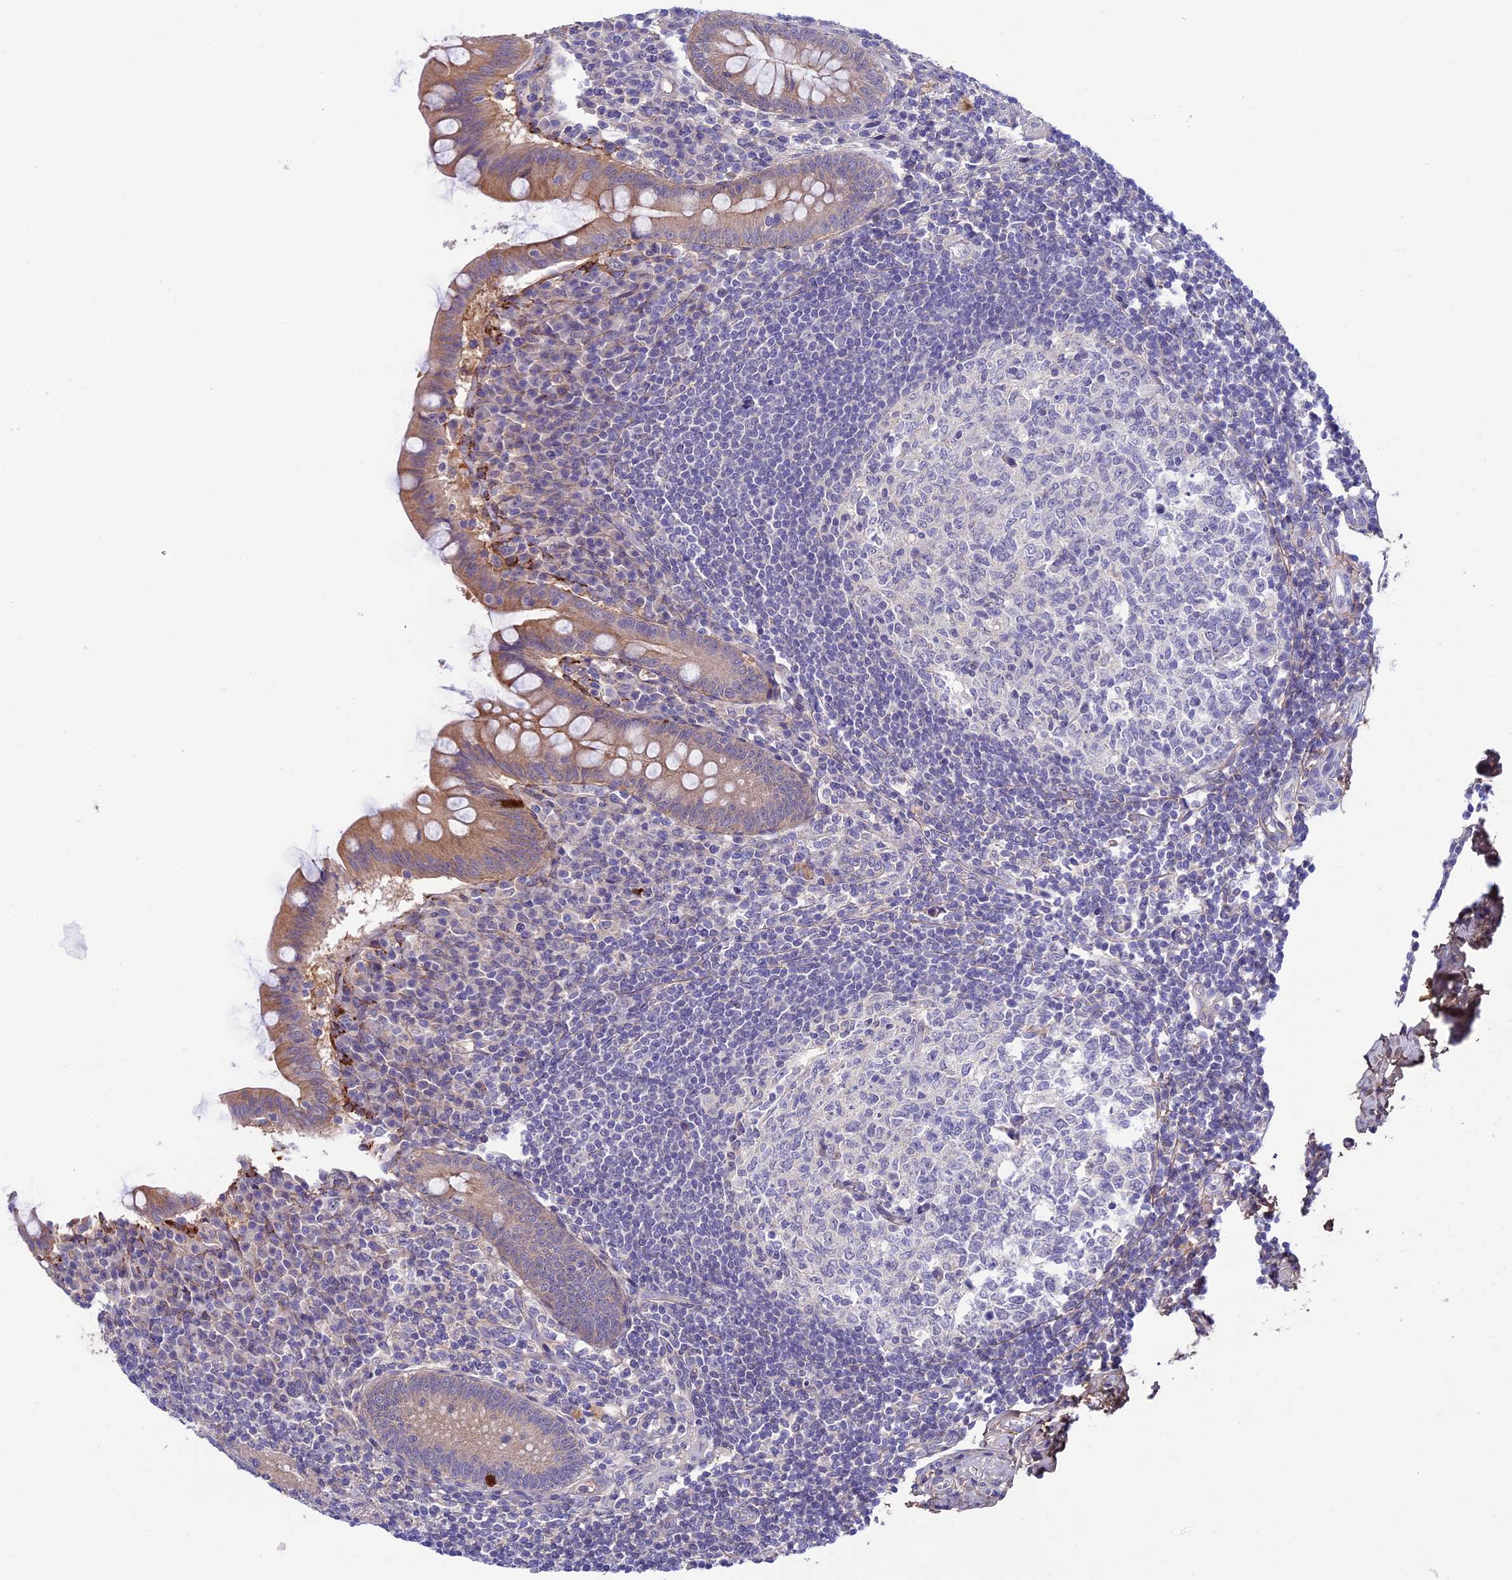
{"staining": {"intensity": "moderate", "quantity": ">75%", "location": "cytoplasmic/membranous"}, "tissue": "appendix", "cell_type": "Glandular cells", "image_type": "normal", "snomed": [{"axis": "morphology", "description": "Normal tissue, NOS"}, {"axis": "topography", "description": "Appendix"}], "caption": "Protein expression by immunohistochemistry (IHC) demonstrates moderate cytoplasmic/membranous expression in approximately >75% of glandular cells in benign appendix. The protein is shown in brown color, while the nuclei are stained blue.", "gene": "COL4A3", "patient": {"sex": "female", "age": 33}}